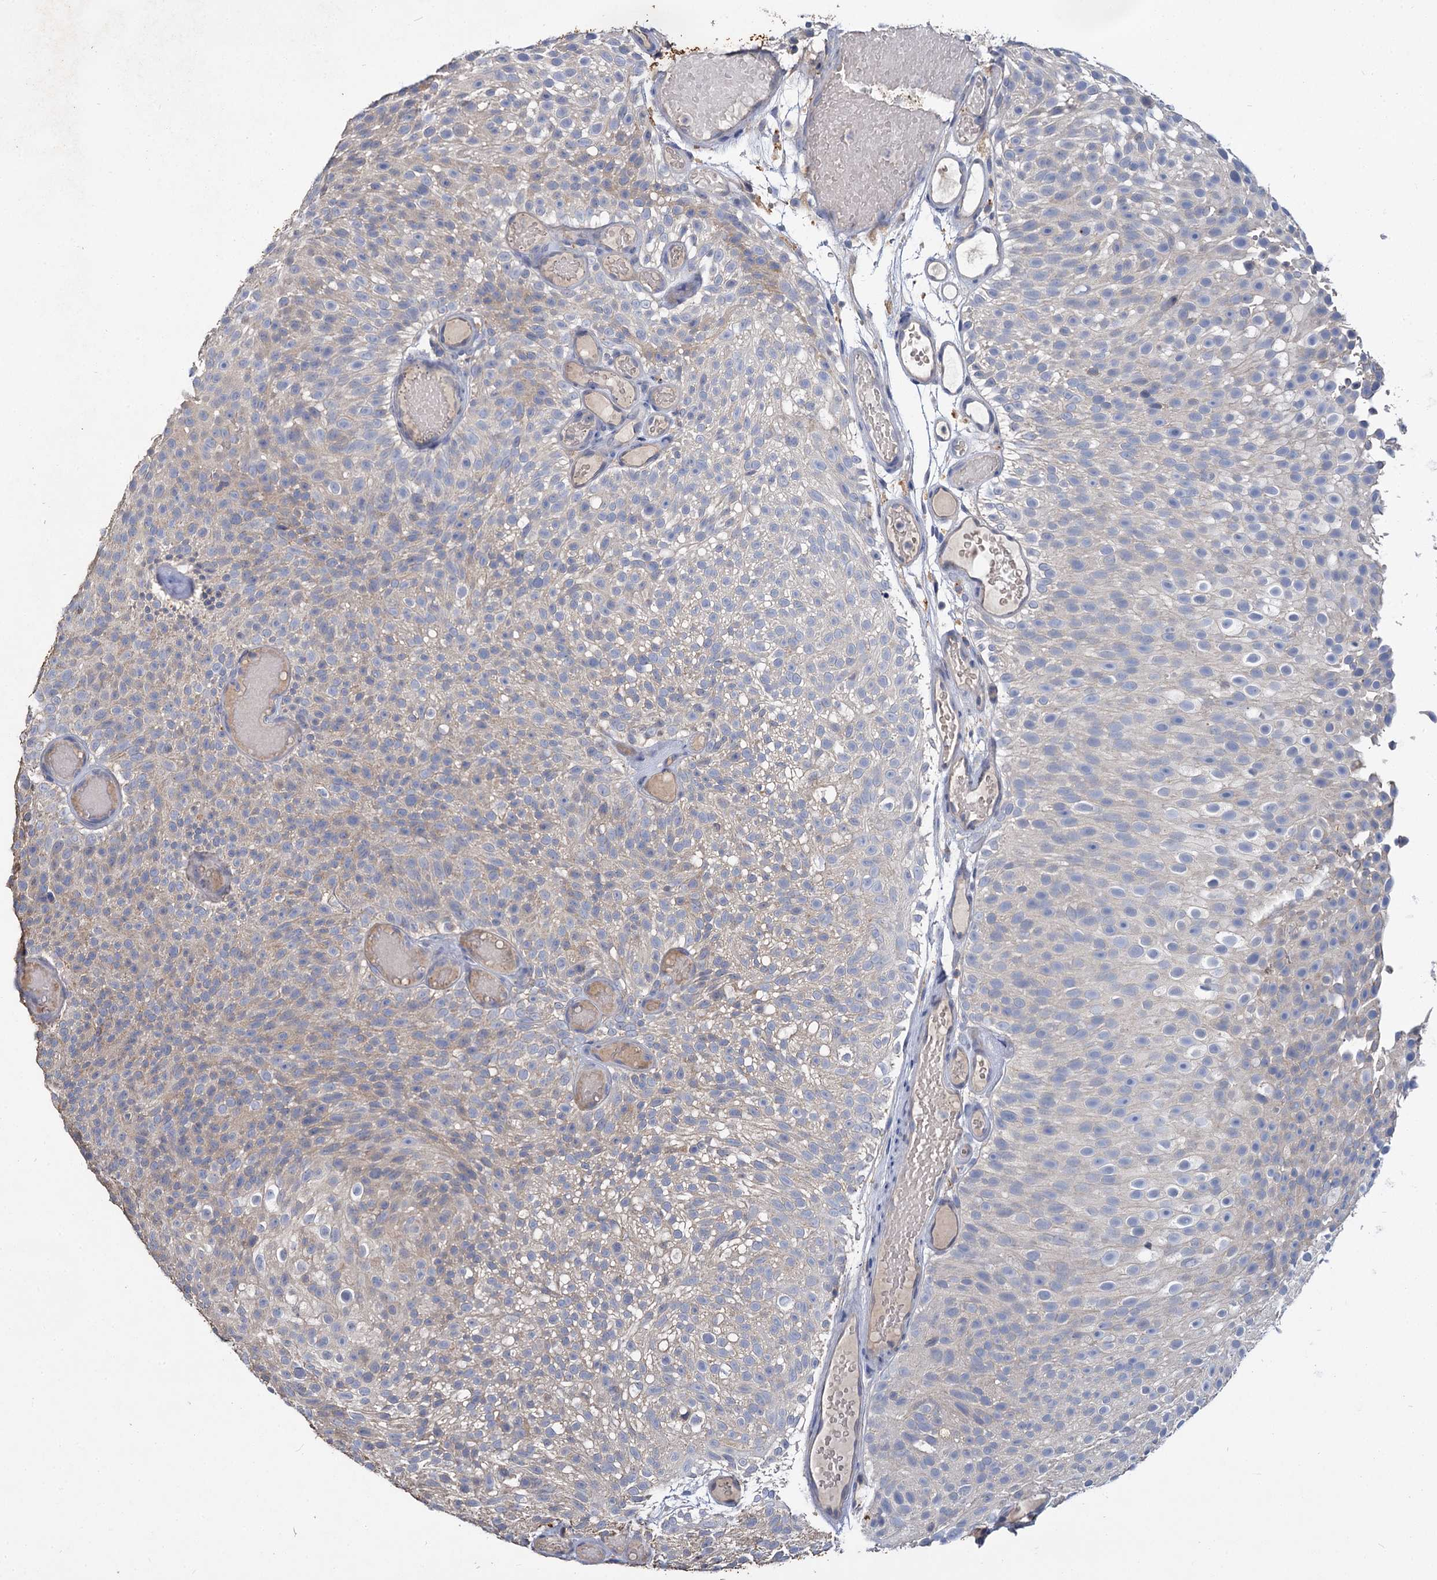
{"staining": {"intensity": "weak", "quantity": "<25%", "location": "cytoplasmic/membranous"}, "tissue": "urothelial cancer", "cell_type": "Tumor cells", "image_type": "cancer", "snomed": [{"axis": "morphology", "description": "Urothelial carcinoma, Low grade"}, {"axis": "topography", "description": "Urinary bladder"}], "caption": "An immunohistochemistry histopathology image of urothelial cancer is shown. There is no staining in tumor cells of urothelial cancer. Brightfield microscopy of immunohistochemistry stained with DAB (brown) and hematoxylin (blue), captured at high magnification.", "gene": "ATP9A", "patient": {"sex": "male", "age": 78}}